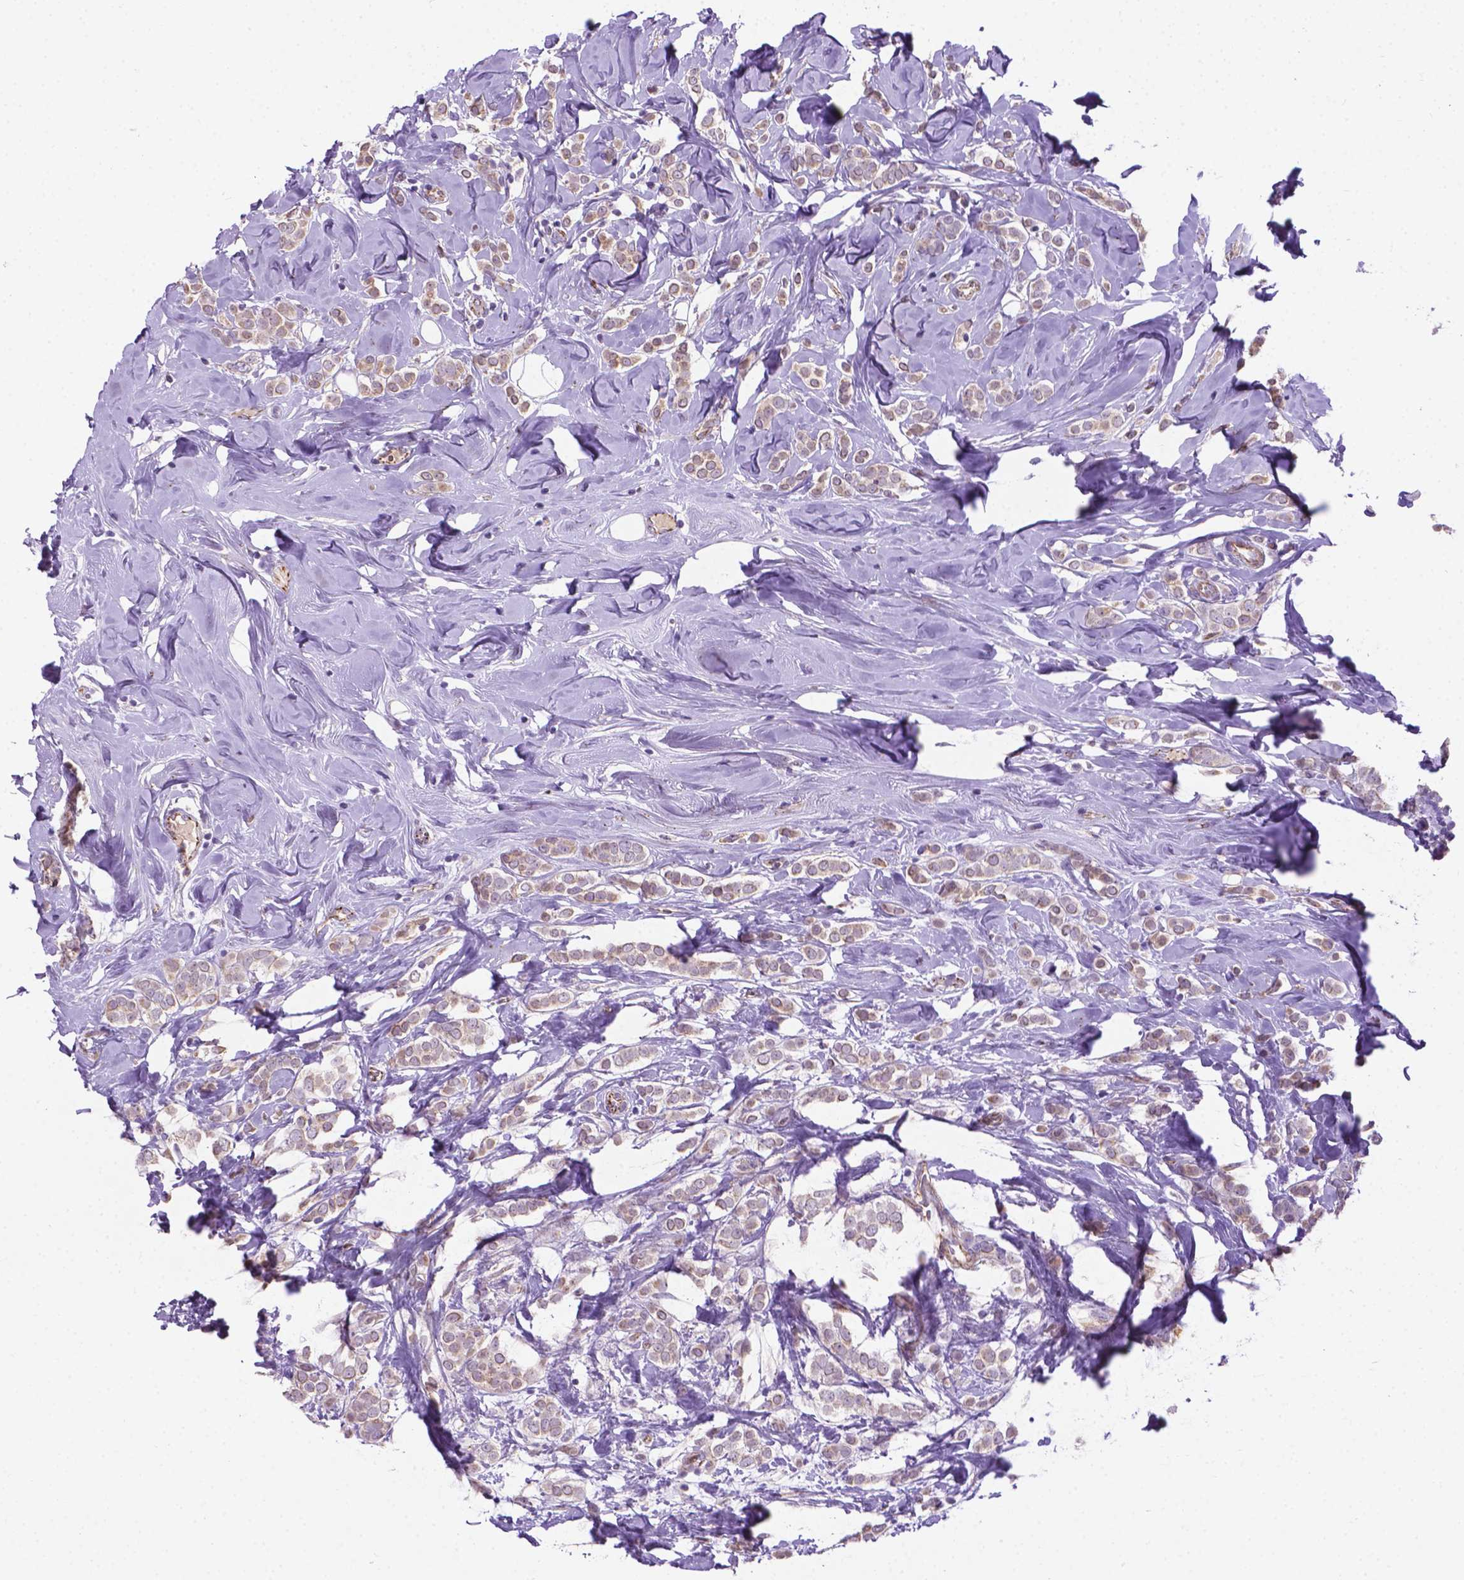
{"staining": {"intensity": "weak", "quantity": ">75%", "location": "cytoplasmic/membranous"}, "tissue": "breast cancer", "cell_type": "Tumor cells", "image_type": "cancer", "snomed": [{"axis": "morphology", "description": "Lobular carcinoma"}, {"axis": "topography", "description": "Breast"}], "caption": "Brown immunohistochemical staining in breast lobular carcinoma displays weak cytoplasmic/membranous expression in approximately >75% of tumor cells.", "gene": "CCER2", "patient": {"sex": "female", "age": 49}}